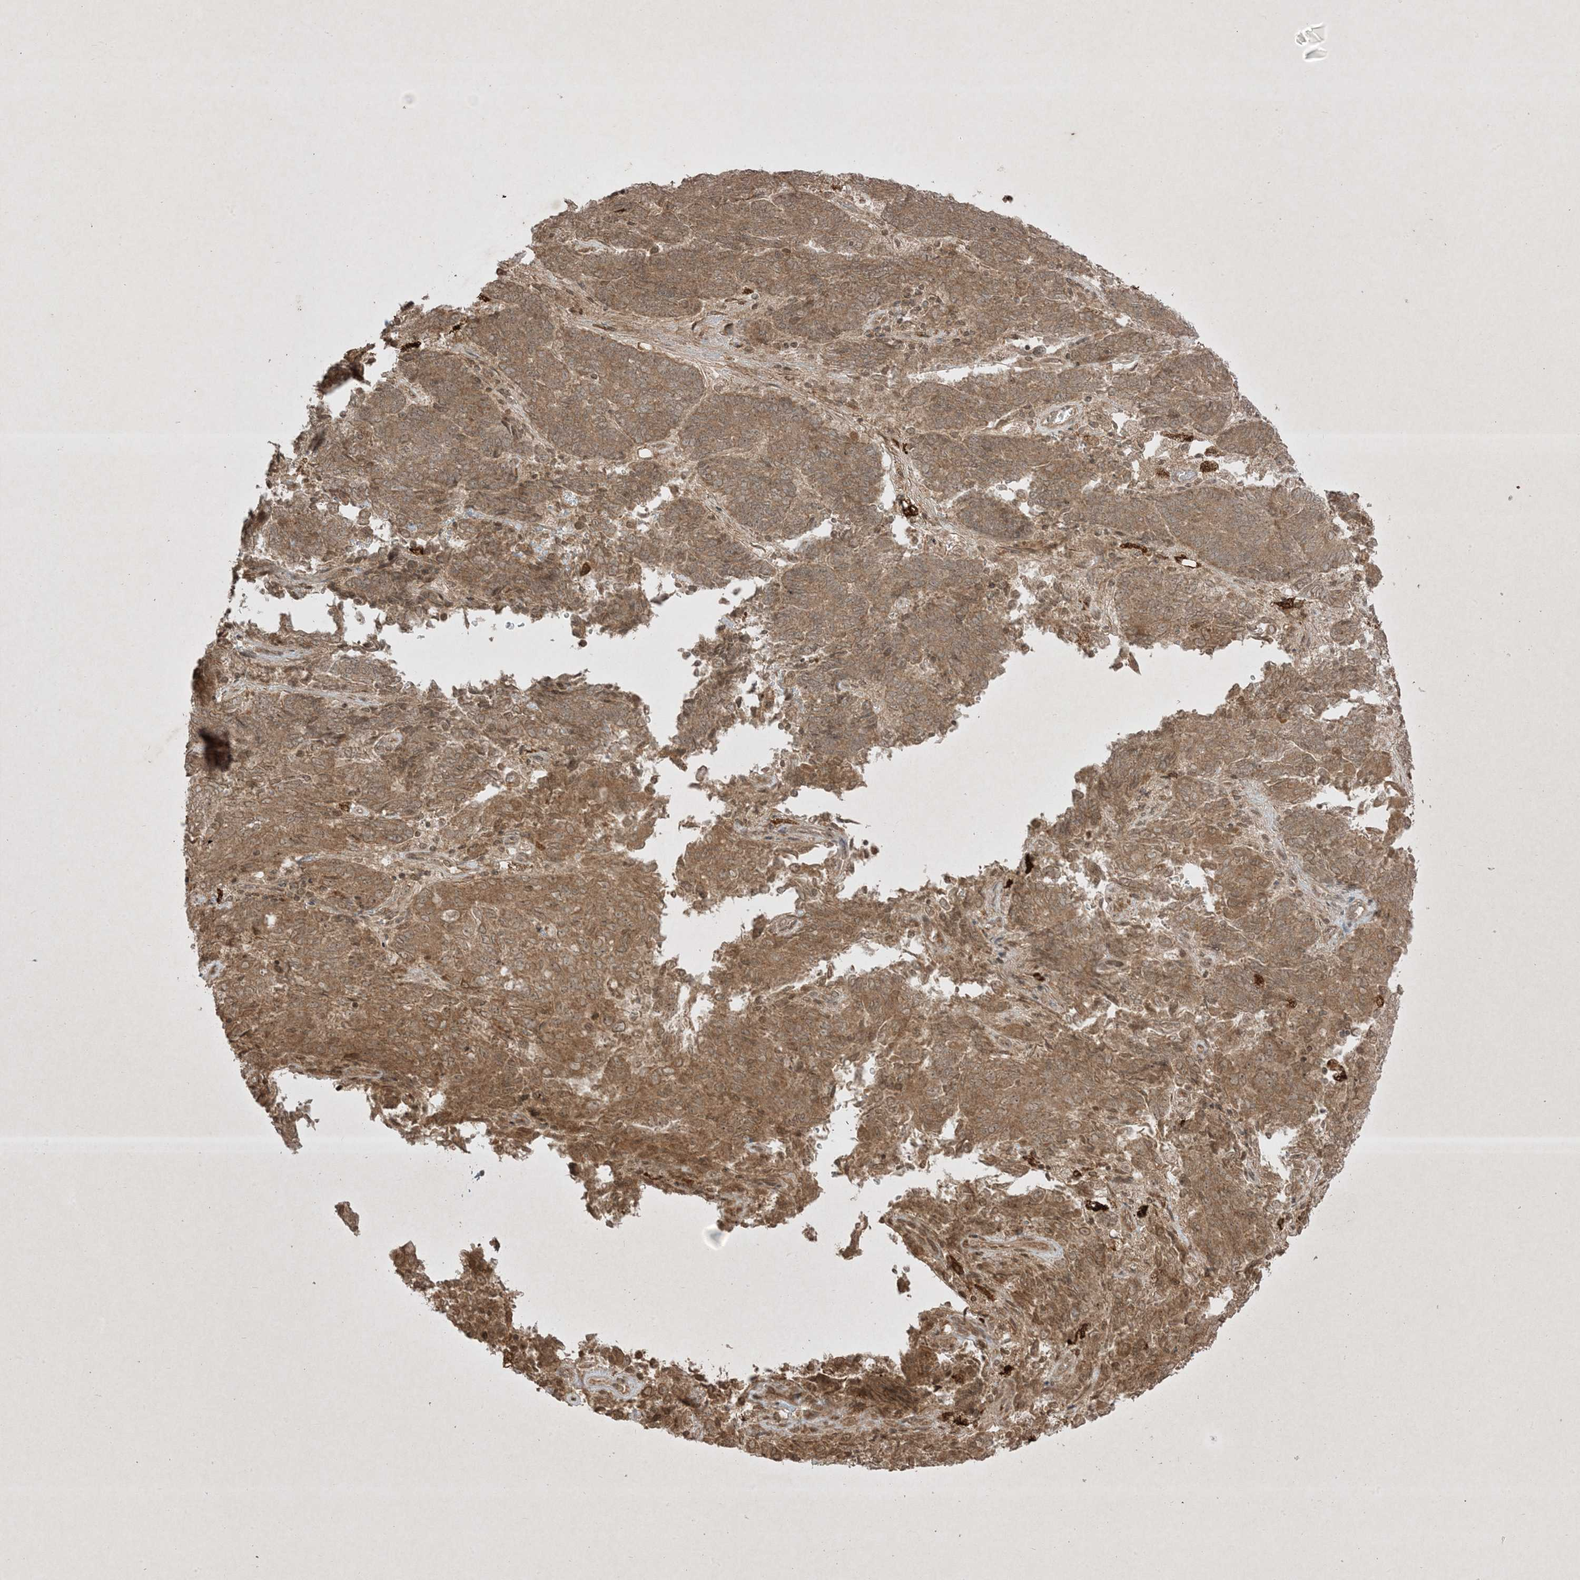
{"staining": {"intensity": "moderate", "quantity": ">75%", "location": "cytoplasmic/membranous"}, "tissue": "endometrial cancer", "cell_type": "Tumor cells", "image_type": "cancer", "snomed": [{"axis": "morphology", "description": "Adenocarcinoma, NOS"}, {"axis": "topography", "description": "Endometrium"}], "caption": "DAB (3,3'-diaminobenzidine) immunohistochemical staining of endometrial cancer shows moderate cytoplasmic/membranous protein positivity in approximately >75% of tumor cells.", "gene": "PTK6", "patient": {"sex": "female", "age": 80}}